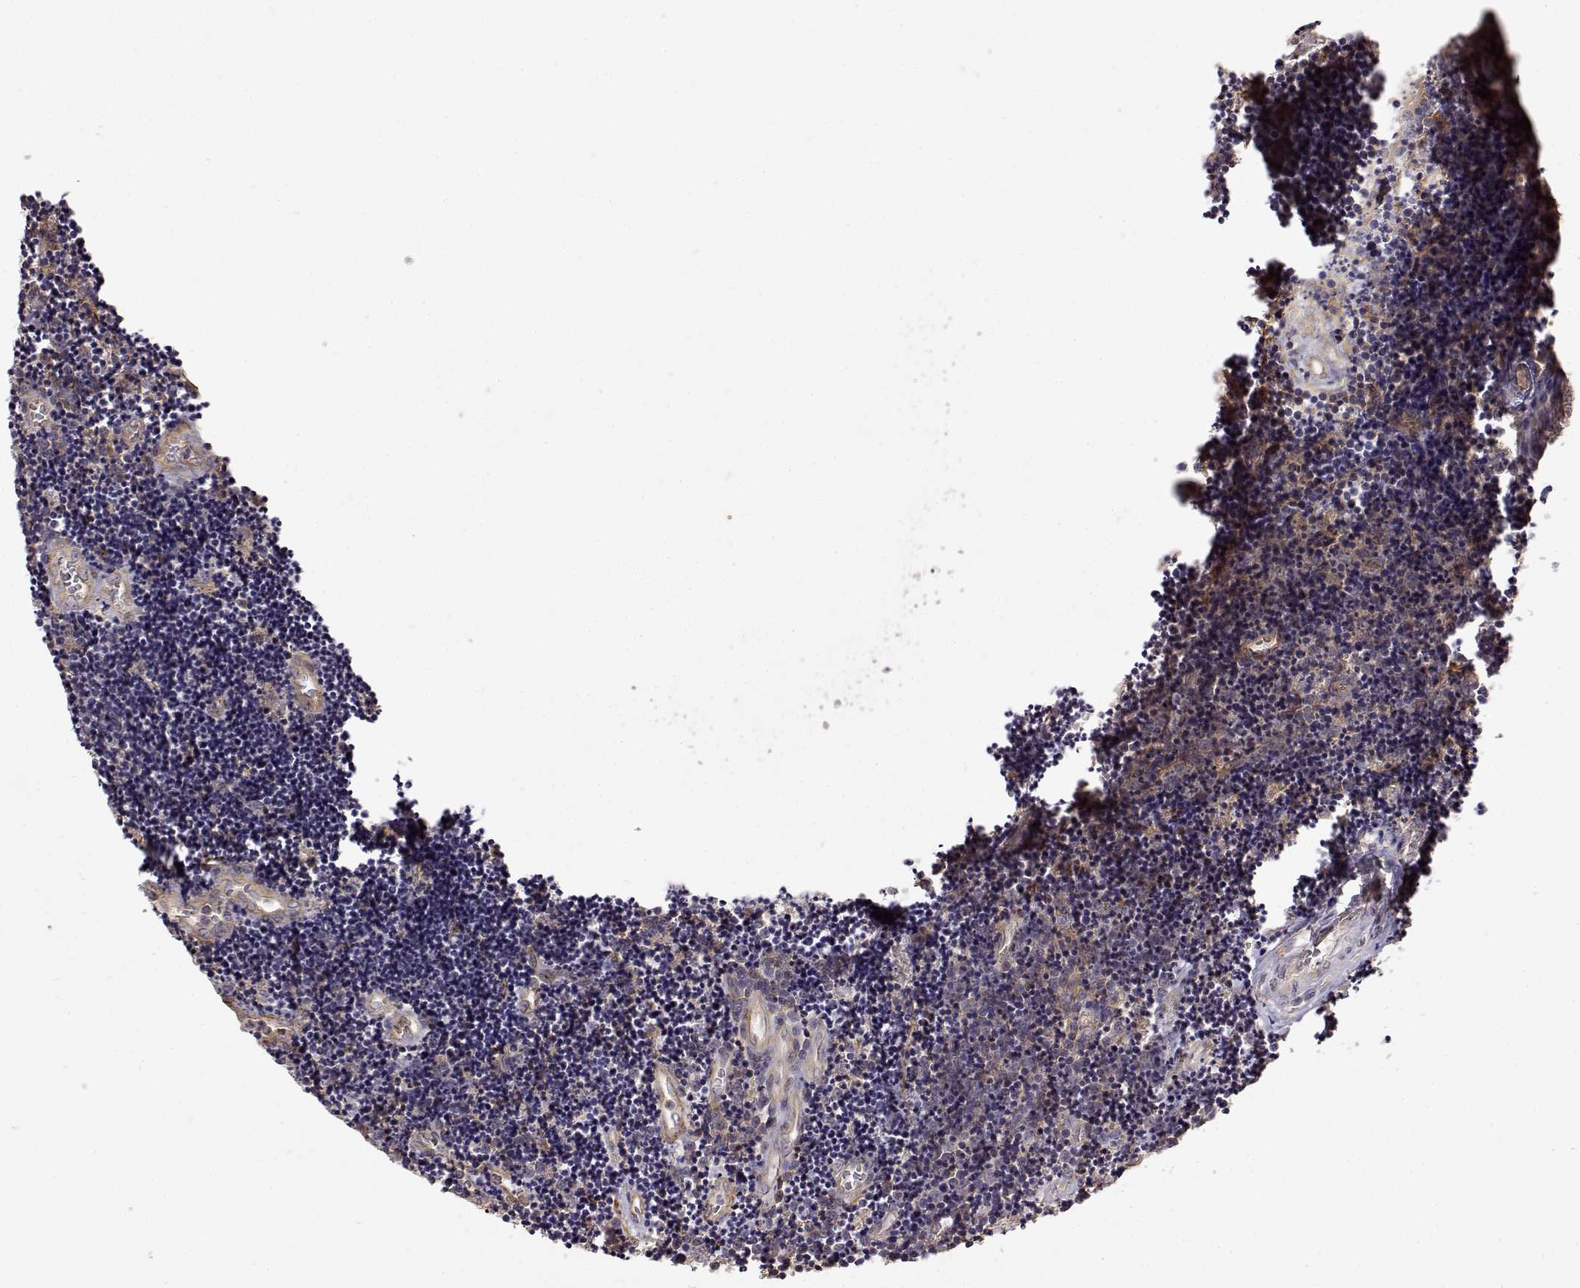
{"staining": {"intensity": "negative", "quantity": "none", "location": "none"}, "tissue": "lymphoma", "cell_type": "Tumor cells", "image_type": "cancer", "snomed": [{"axis": "morphology", "description": "Malignant lymphoma, non-Hodgkin's type, Low grade"}, {"axis": "topography", "description": "Brain"}], "caption": "Immunohistochemistry (IHC) image of lymphoma stained for a protein (brown), which displays no expression in tumor cells. Brightfield microscopy of immunohistochemistry (IHC) stained with DAB (brown) and hematoxylin (blue), captured at high magnification.", "gene": "IFITM1", "patient": {"sex": "female", "age": 66}}